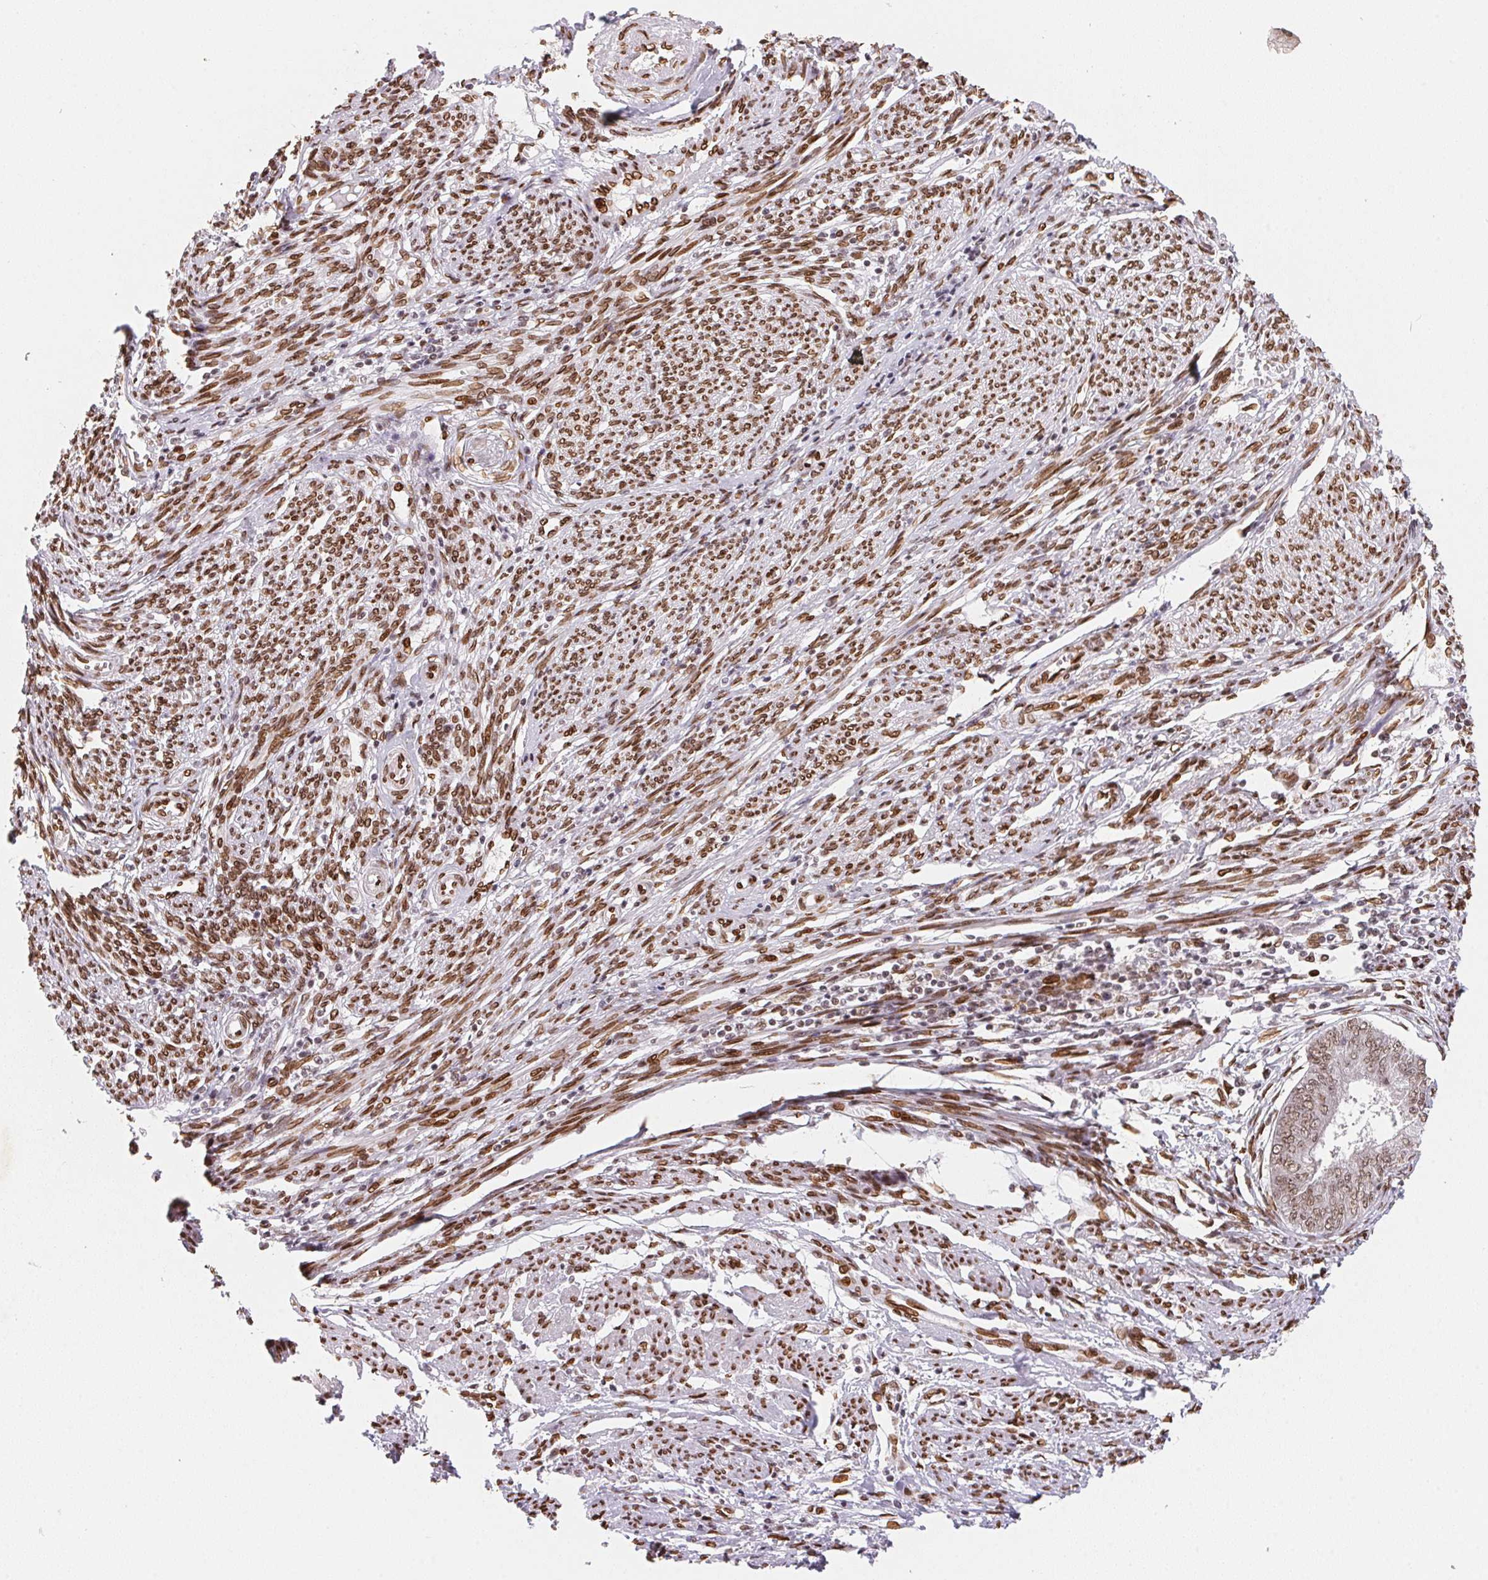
{"staining": {"intensity": "moderate", "quantity": ">75%", "location": "cytoplasmic/membranous,nuclear"}, "tissue": "endometrial cancer", "cell_type": "Tumor cells", "image_type": "cancer", "snomed": [{"axis": "morphology", "description": "Adenocarcinoma, NOS"}, {"axis": "topography", "description": "Endometrium"}], "caption": "The immunohistochemical stain labels moderate cytoplasmic/membranous and nuclear staining in tumor cells of endometrial cancer tissue. (brown staining indicates protein expression, while blue staining denotes nuclei).", "gene": "SAP30BP", "patient": {"sex": "female", "age": 62}}